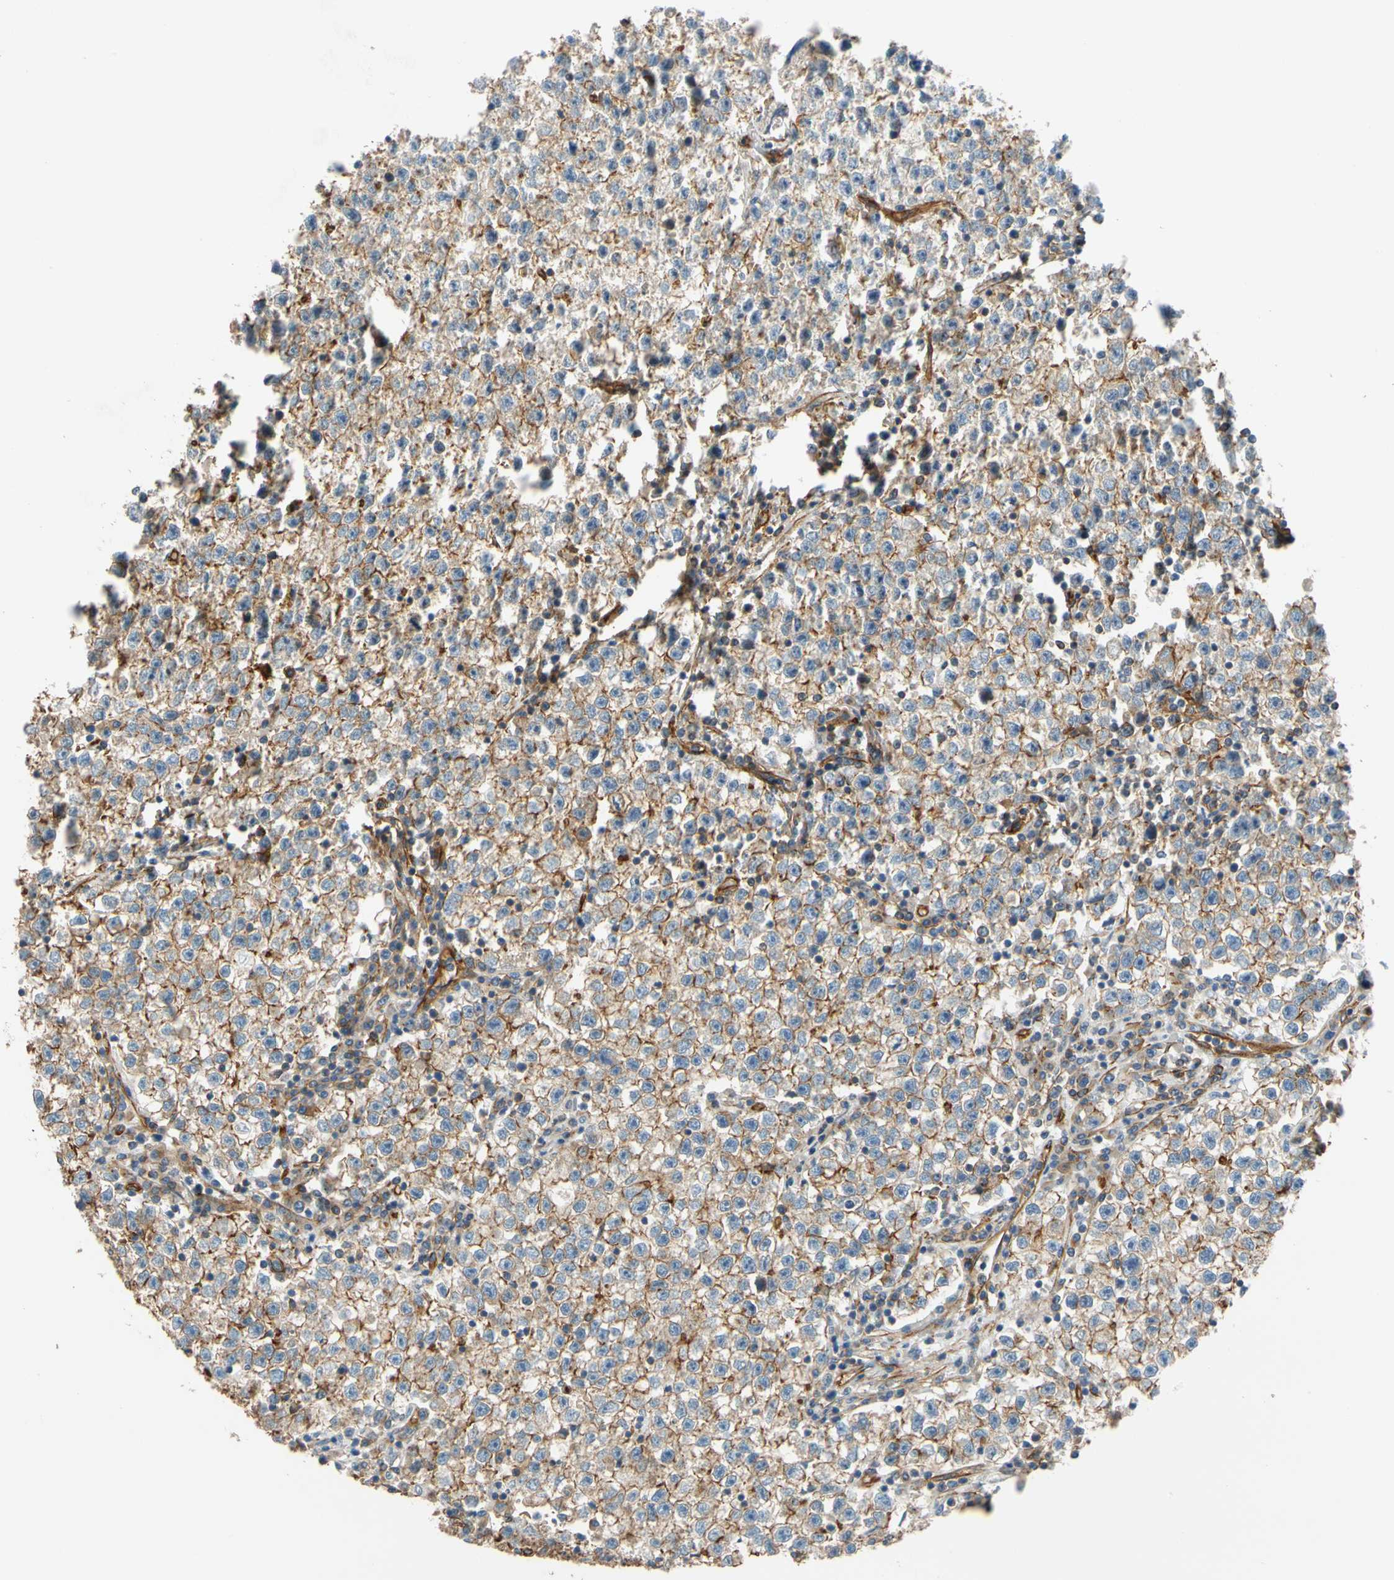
{"staining": {"intensity": "moderate", "quantity": "25%-75%", "location": "cytoplasmic/membranous"}, "tissue": "testis cancer", "cell_type": "Tumor cells", "image_type": "cancer", "snomed": [{"axis": "morphology", "description": "Seminoma, NOS"}, {"axis": "topography", "description": "Testis"}], "caption": "Testis cancer was stained to show a protein in brown. There is medium levels of moderate cytoplasmic/membranous staining in approximately 25%-75% of tumor cells.", "gene": "SPTAN1", "patient": {"sex": "male", "age": 22}}